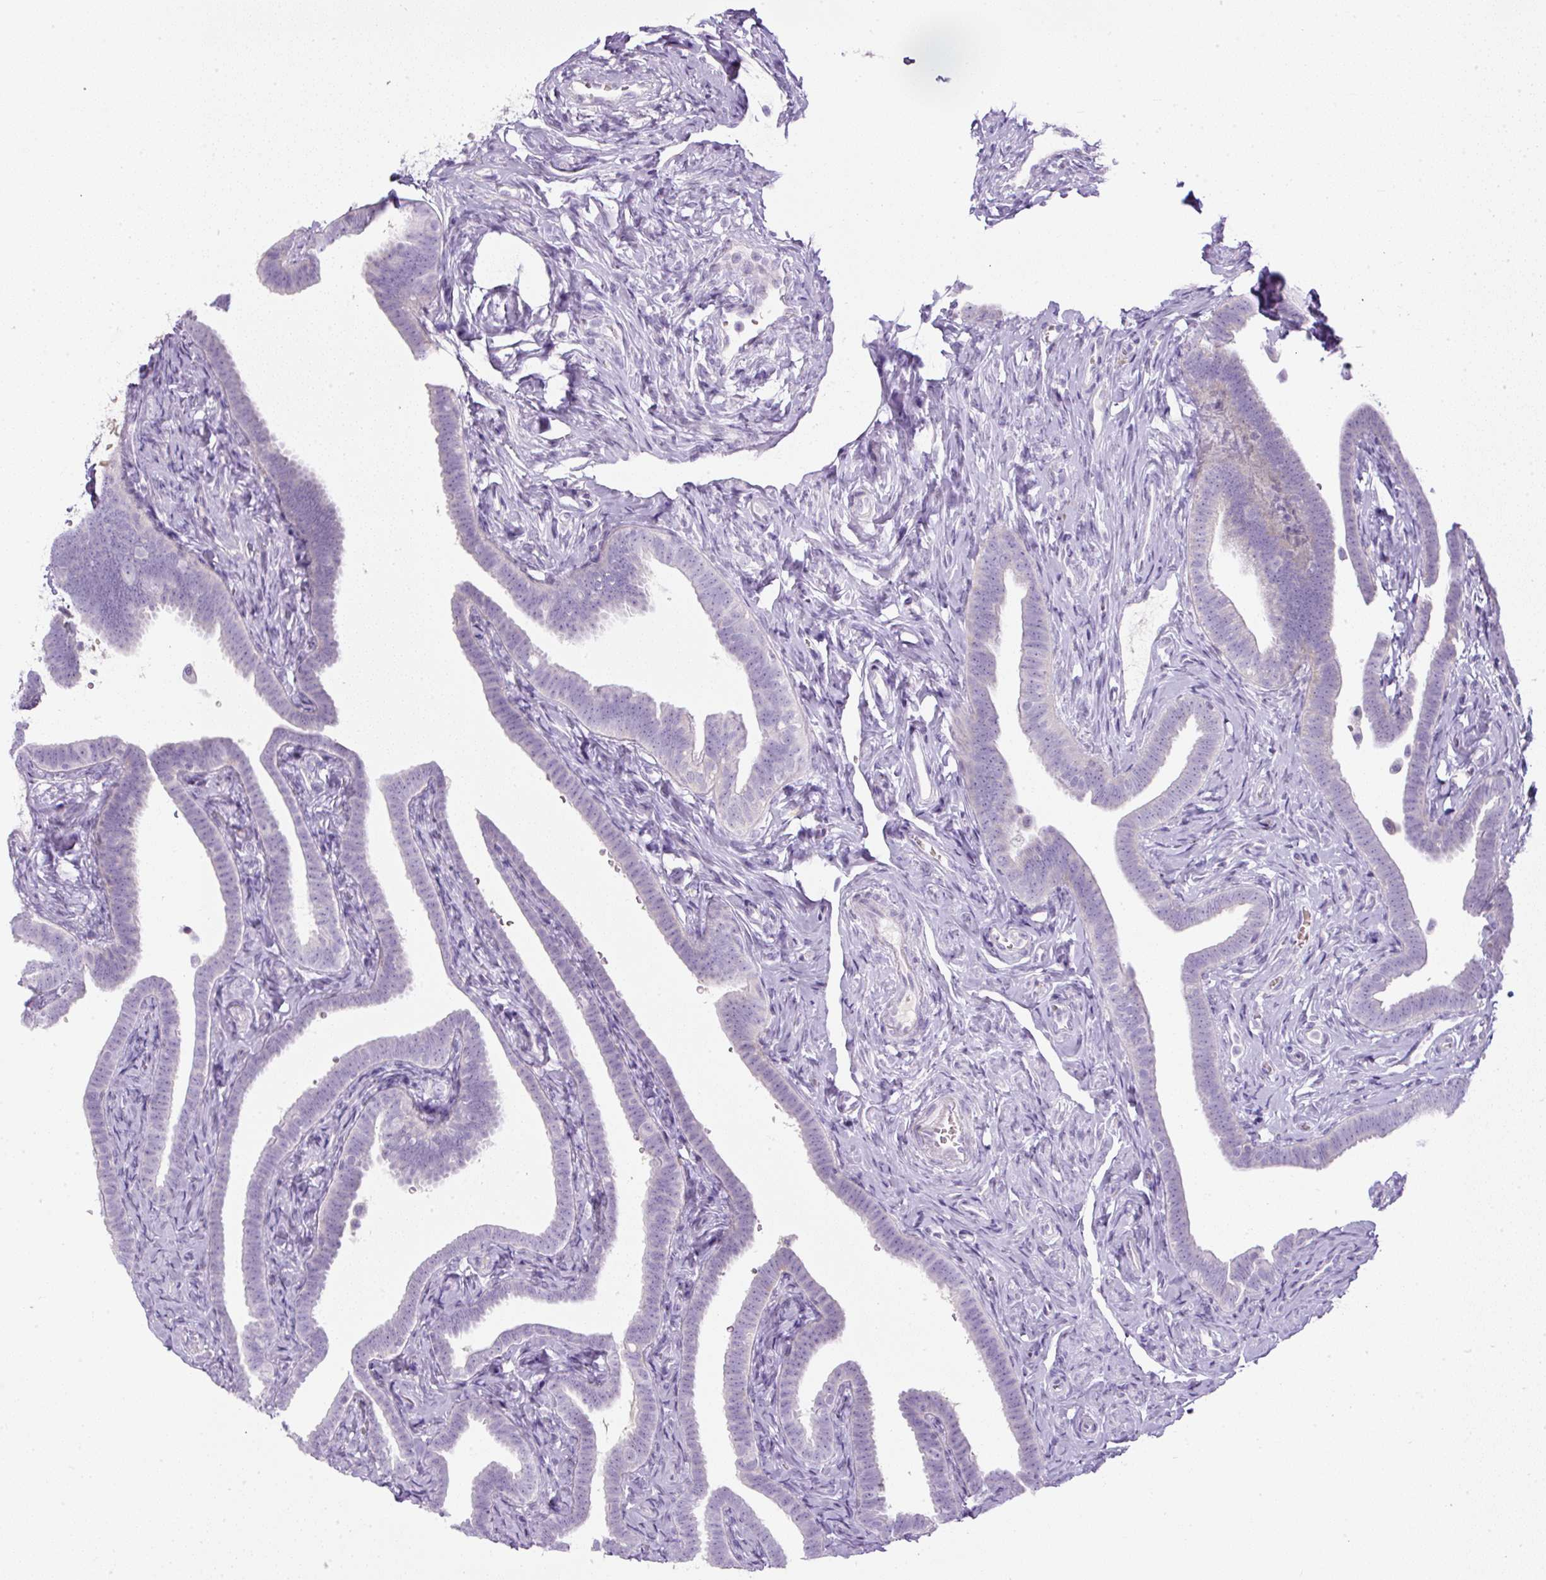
{"staining": {"intensity": "negative", "quantity": "none", "location": "none"}, "tissue": "fallopian tube", "cell_type": "Glandular cells", "image_type": "normal", "snomed": [{"axis": "morphology", "description": "Normal tissue, NOS"}, {"axis": "topography", "description": "Fallopian tube"}], "caption": "This photomicrograph is of unremarkable fallopian tube stained with immunohistochemistry (IHC) to label a protein in brown with the nuclei are counter-stained blue. There is no expression in glandular cells.", "gene": "FGFBP3", "patient": {"sex": "female", "age": 69}}